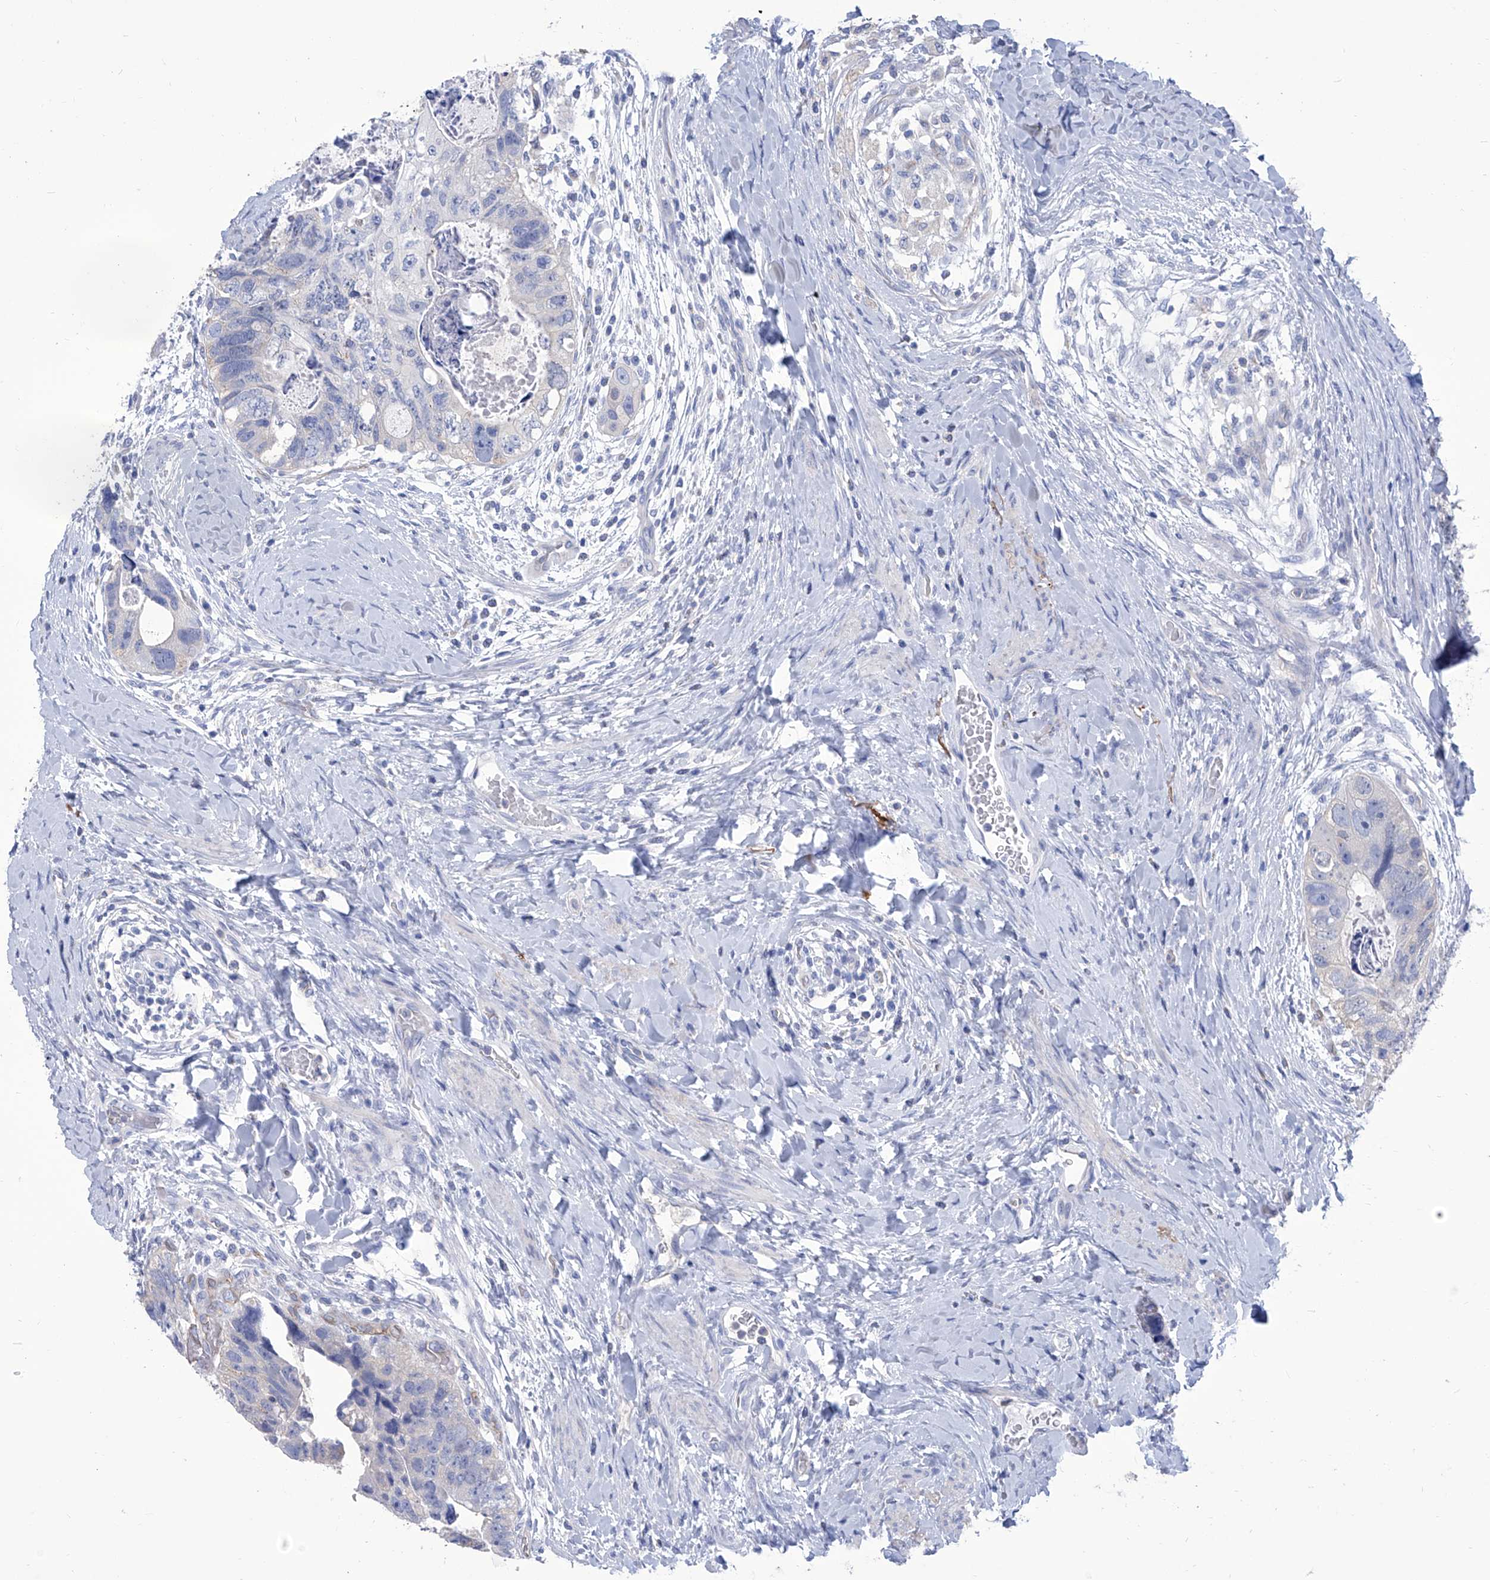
{"staining": {"intensity": "negative", "quantity": "none", "location": "none"}, "tissue": "colorectal cancer", "cell_type": "Tumor cells", "image_type": "cancer", "snomed": [{"axis": "morphology", "description": "Adenocarcinoma, NOS"}, {"axis": "topography", "description": "Rectum"}], "caption": "A micrograph of human colorectal adenocarcinoma is negative for staining in tumor cells.", "gene": "SMS", "patient": {"sex": "male", "age": 59}}